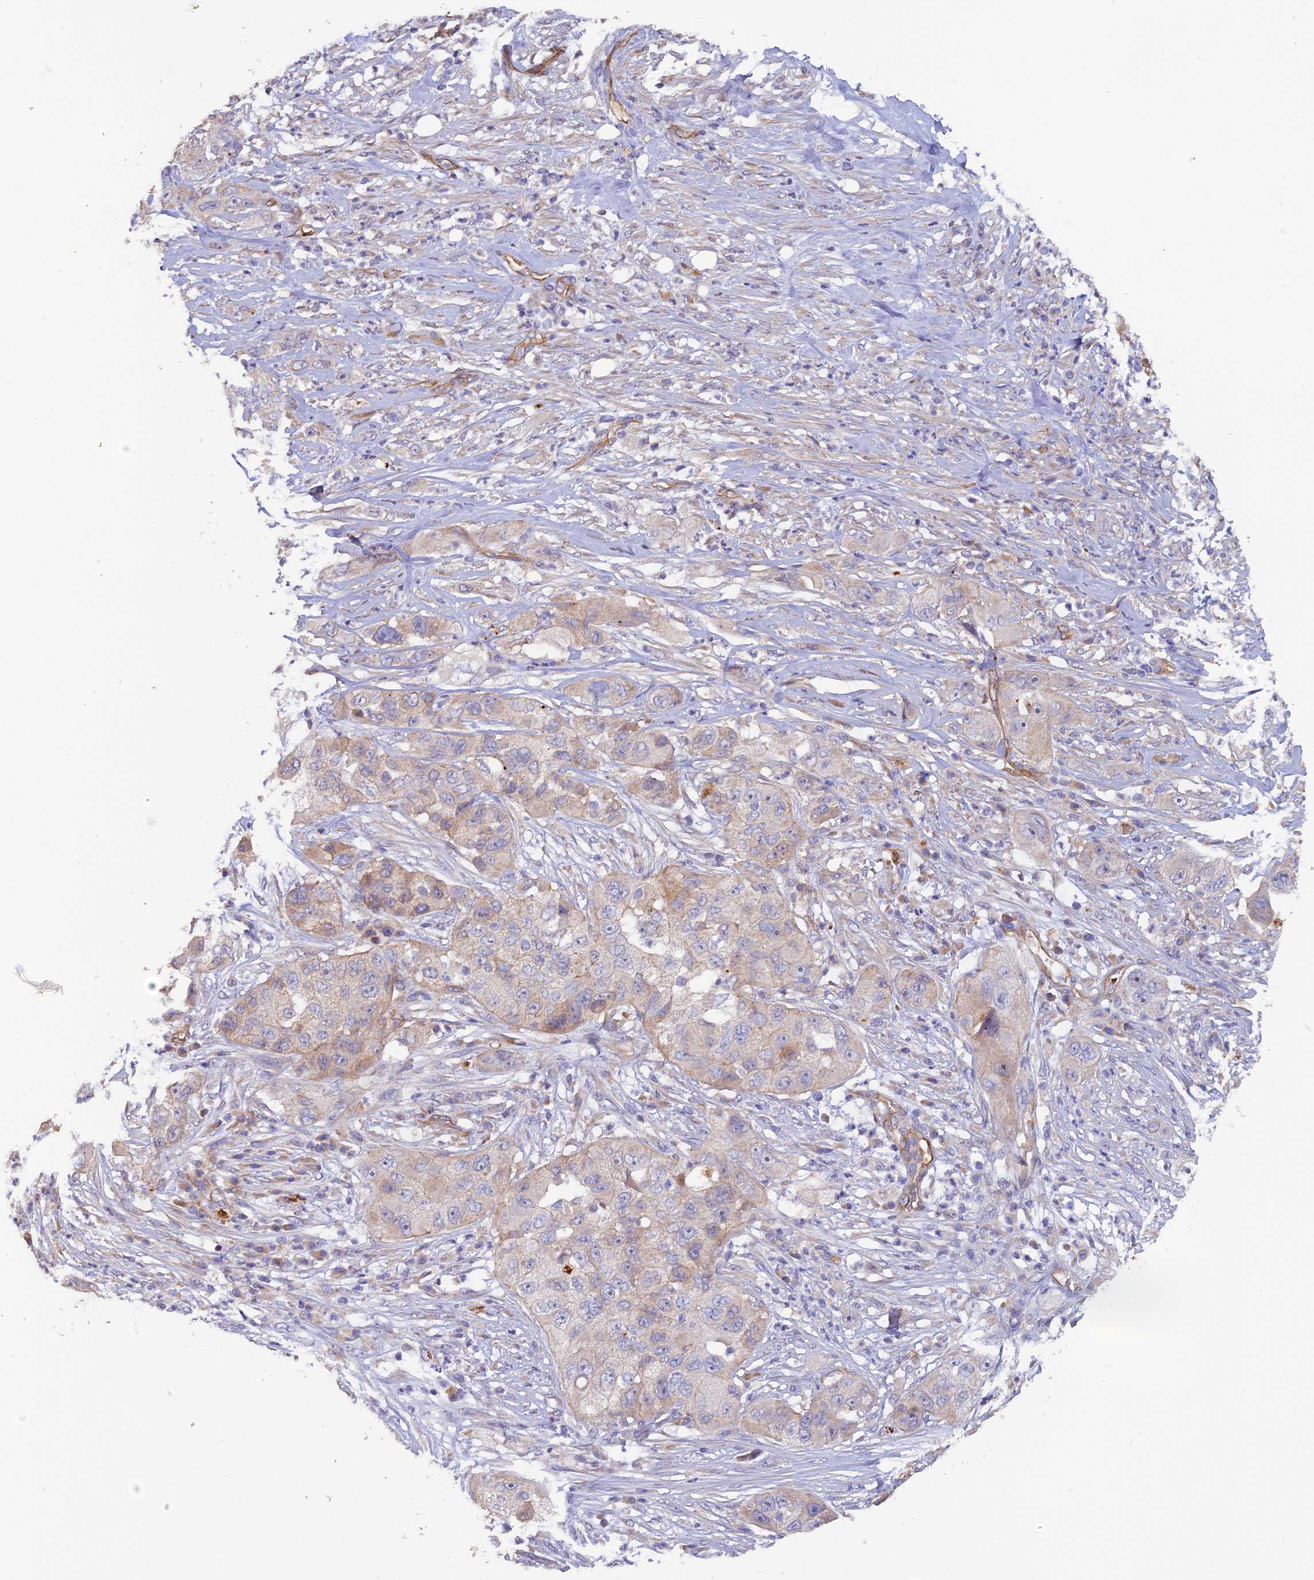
{"staining": {"intensity": "weak", "quantity": "<25%", "location": "cytoplasmic/membranous"}, "tissue": "pancreatic cancer", "cell_type": "Tumor cells", "image_type": "cancer", "snomed": [{"axis": "morphology", "description": "Adenocarcinoma, NOS"}, {"axis": "topography", "description": "Pancreas"}], "caption": "Immunohistochemical staining of pancreatic adenocarcinoma exhibits no significant positivity in tumor cells.", "gene": "DUS3L", "patient": {"sex": "female", "age": 78}}